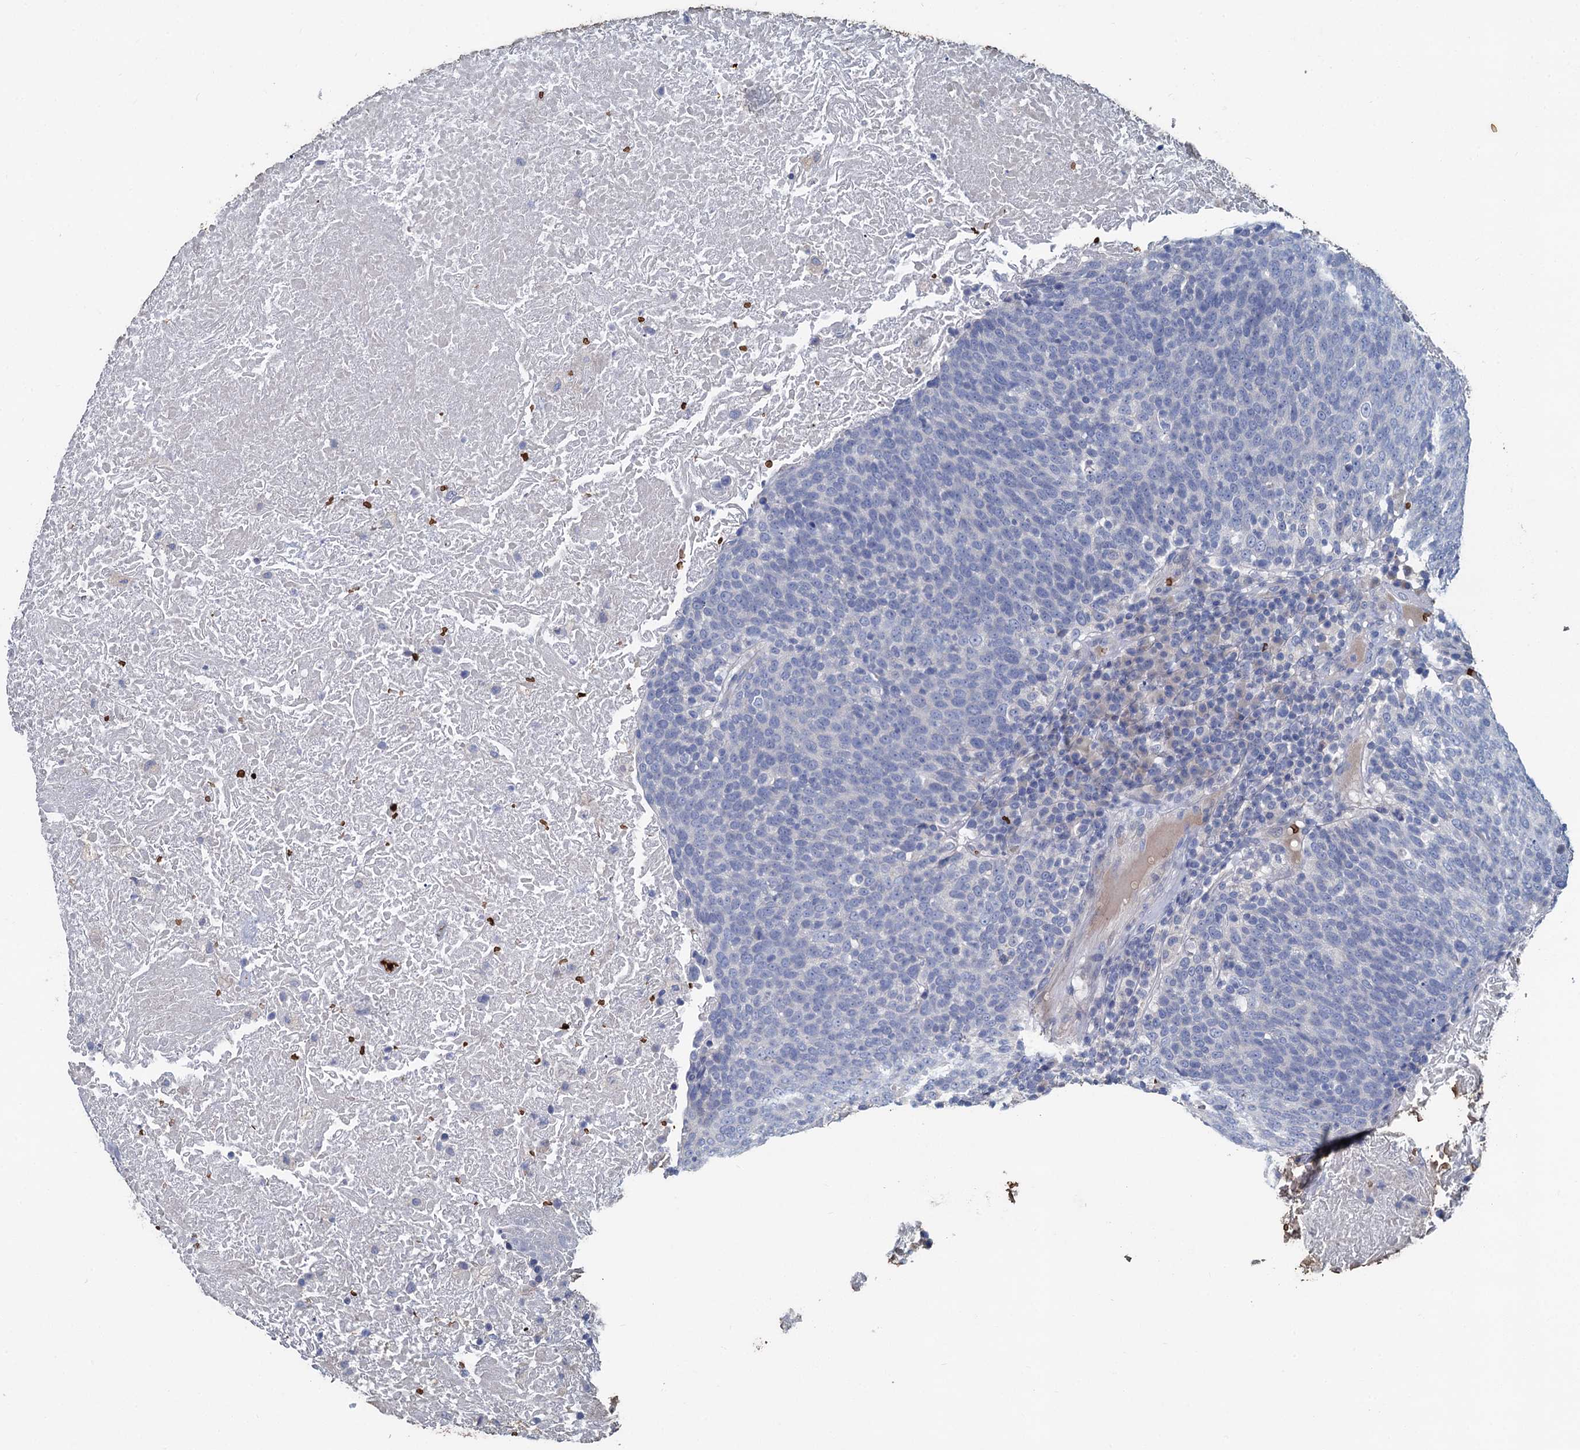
{"staining": {"intensity": "negative", "quantity": "none", "location": "none"}, "tissue": "head and neck cancer", "cell_type": "Tumor cells", "image_type": "cancer", "snomed": [{"axis": "morphology", "description": "Squamous cell carcinoma, NOS"}, {"axis": "morphology", "description": "Squamous cell carcinoma, metastatic, NOS"}, {"axis": "topography", "description": "Lymph node"}, {"axis": "topography", "description": "Head-Neck"}], "caption": "A high-resolution photomicrograph shows IHC staining of head and neck squamous cell carcinoma, which displays no significant positivity in tumor cells.", "gene": "TCTN2", "patient": {"sex": "male", "age": 62}}